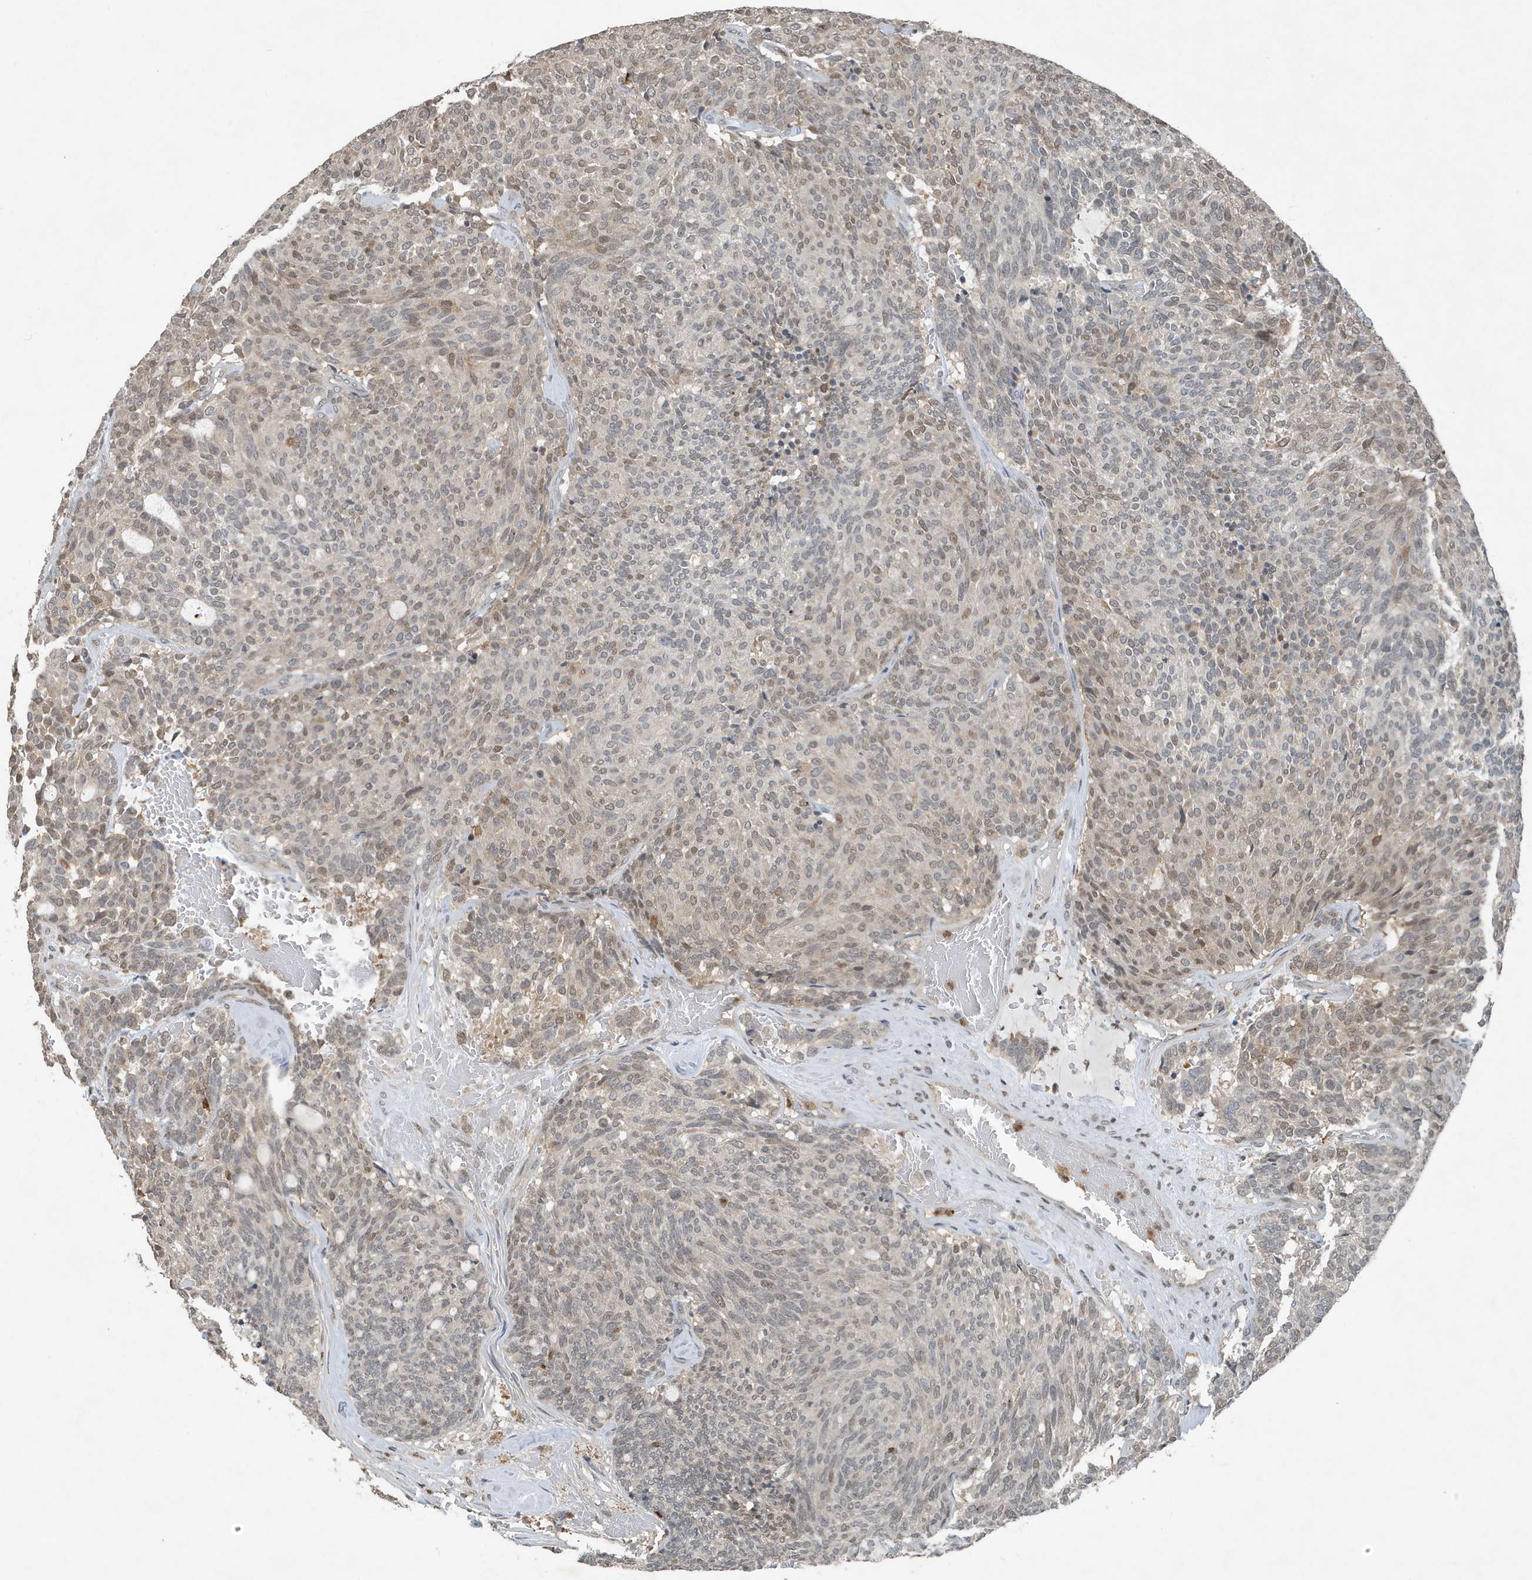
{"staining": {"intensity": "weak", "quantity": "25%-75%", "location": "nuclear"}, "tissue": "carcinoid", "cell_type": "Tumor cells", "image_type": "cancer", "snomed": [{"axis": "morphology", "description": "Carcinoid, malignant, NOS"}, {"axis": "topography", "description": "Pancreas"}], "caption": "The micrograph demonstrates immunohistochemical staining of carcinoid. There is weak nuclear expression is seen in about 25%-75% of tumor cells.", "gene": "HSPA1A", "patient": {"sex": "female", "age": 54}}